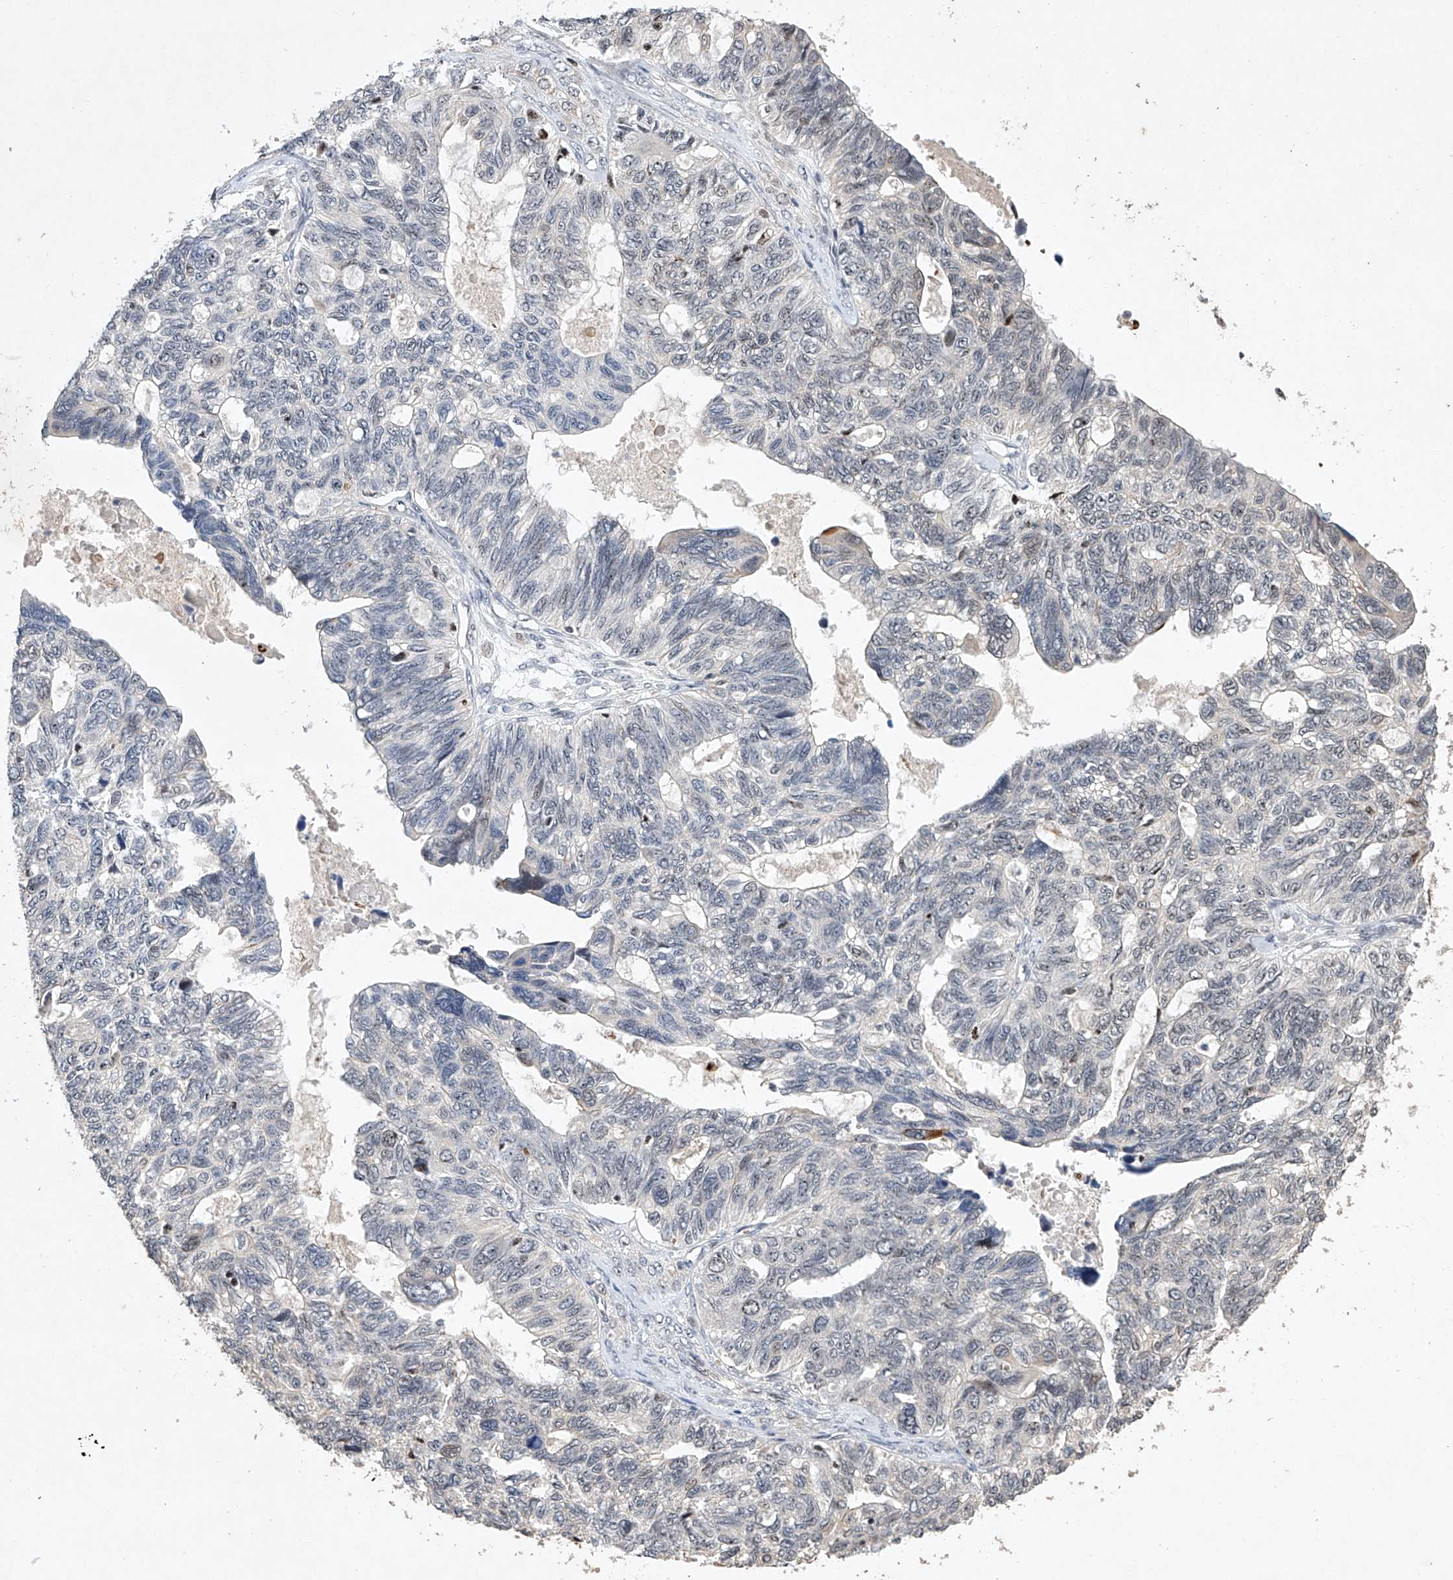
{"staining": {"intensity": "negative", "quantity": "none", "location": "none"}, "tissue": "ovarian cancer", "cell_type": "Tumor cells", "image_type": "cancer", "snomed": [{"axis": "morphology", "description": "Cystadenocarcinoma, serous, NOS"}, {"axis": "topography", "description": "Ovary"}], "caption": "Protein analysis of serous cystadenocarcinoma (ovarian) displays no significant staining in tumor cells.", "gene": "AFG1L", "patient": {"sex": "female", "age": 79}}